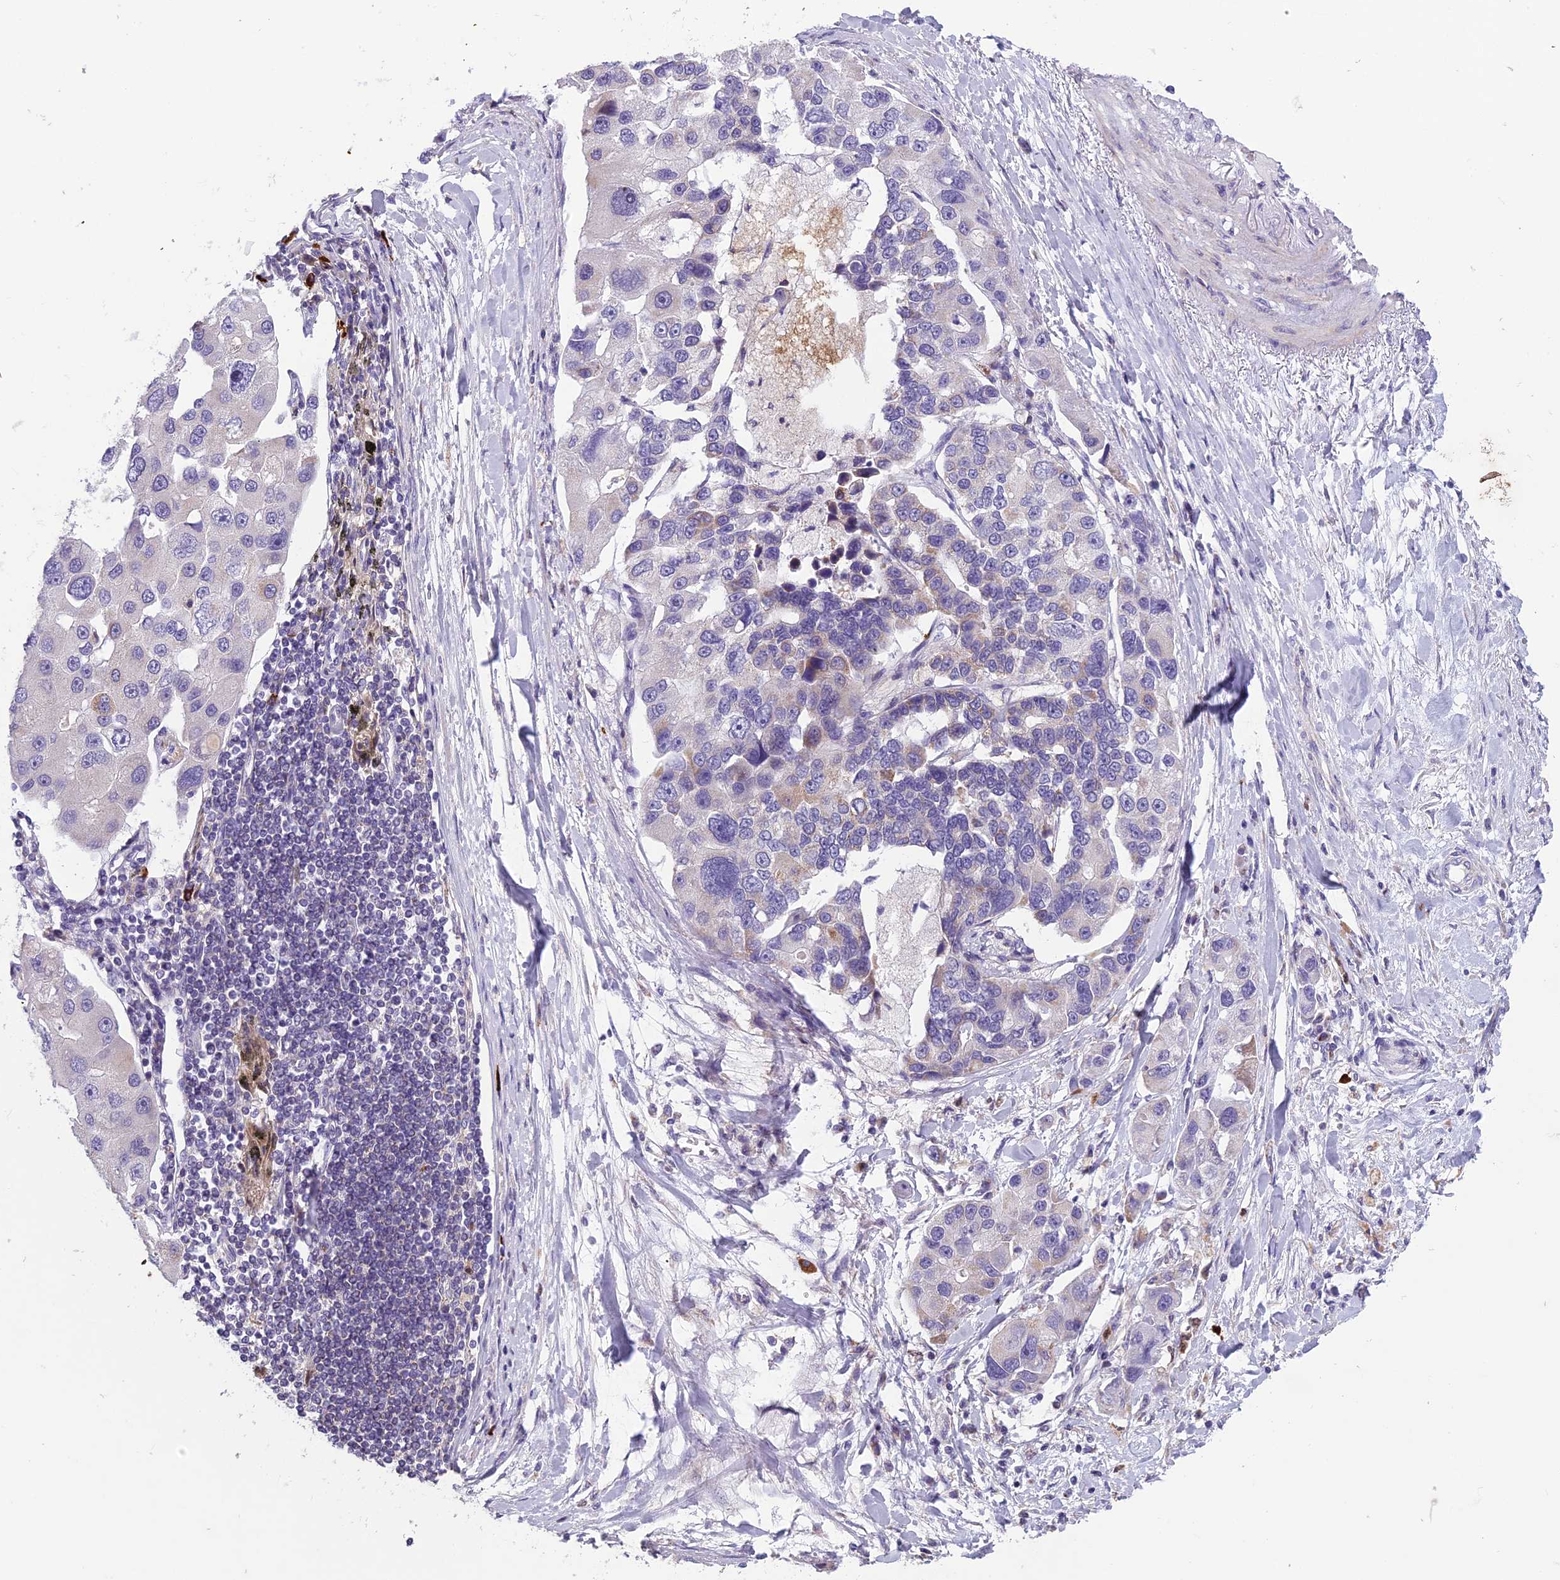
{"staining": {"intensity": "negative", "quantity": "none", "location": "none"}, "tissue": "lung cancer", "cell_type": "Tumor cells", "image_type": "cancer", "snomed": [{"axis": "morphology", "description": "Adenocarcinoma, NOS"}, {"axis": "topography", "description": "Lung"}], "caption": "The image shows no staining of tumor cells in lung adenocarcinoma.", "gene": "ENSG00000188897", "patient": {"sex": "female", "age": 54}}